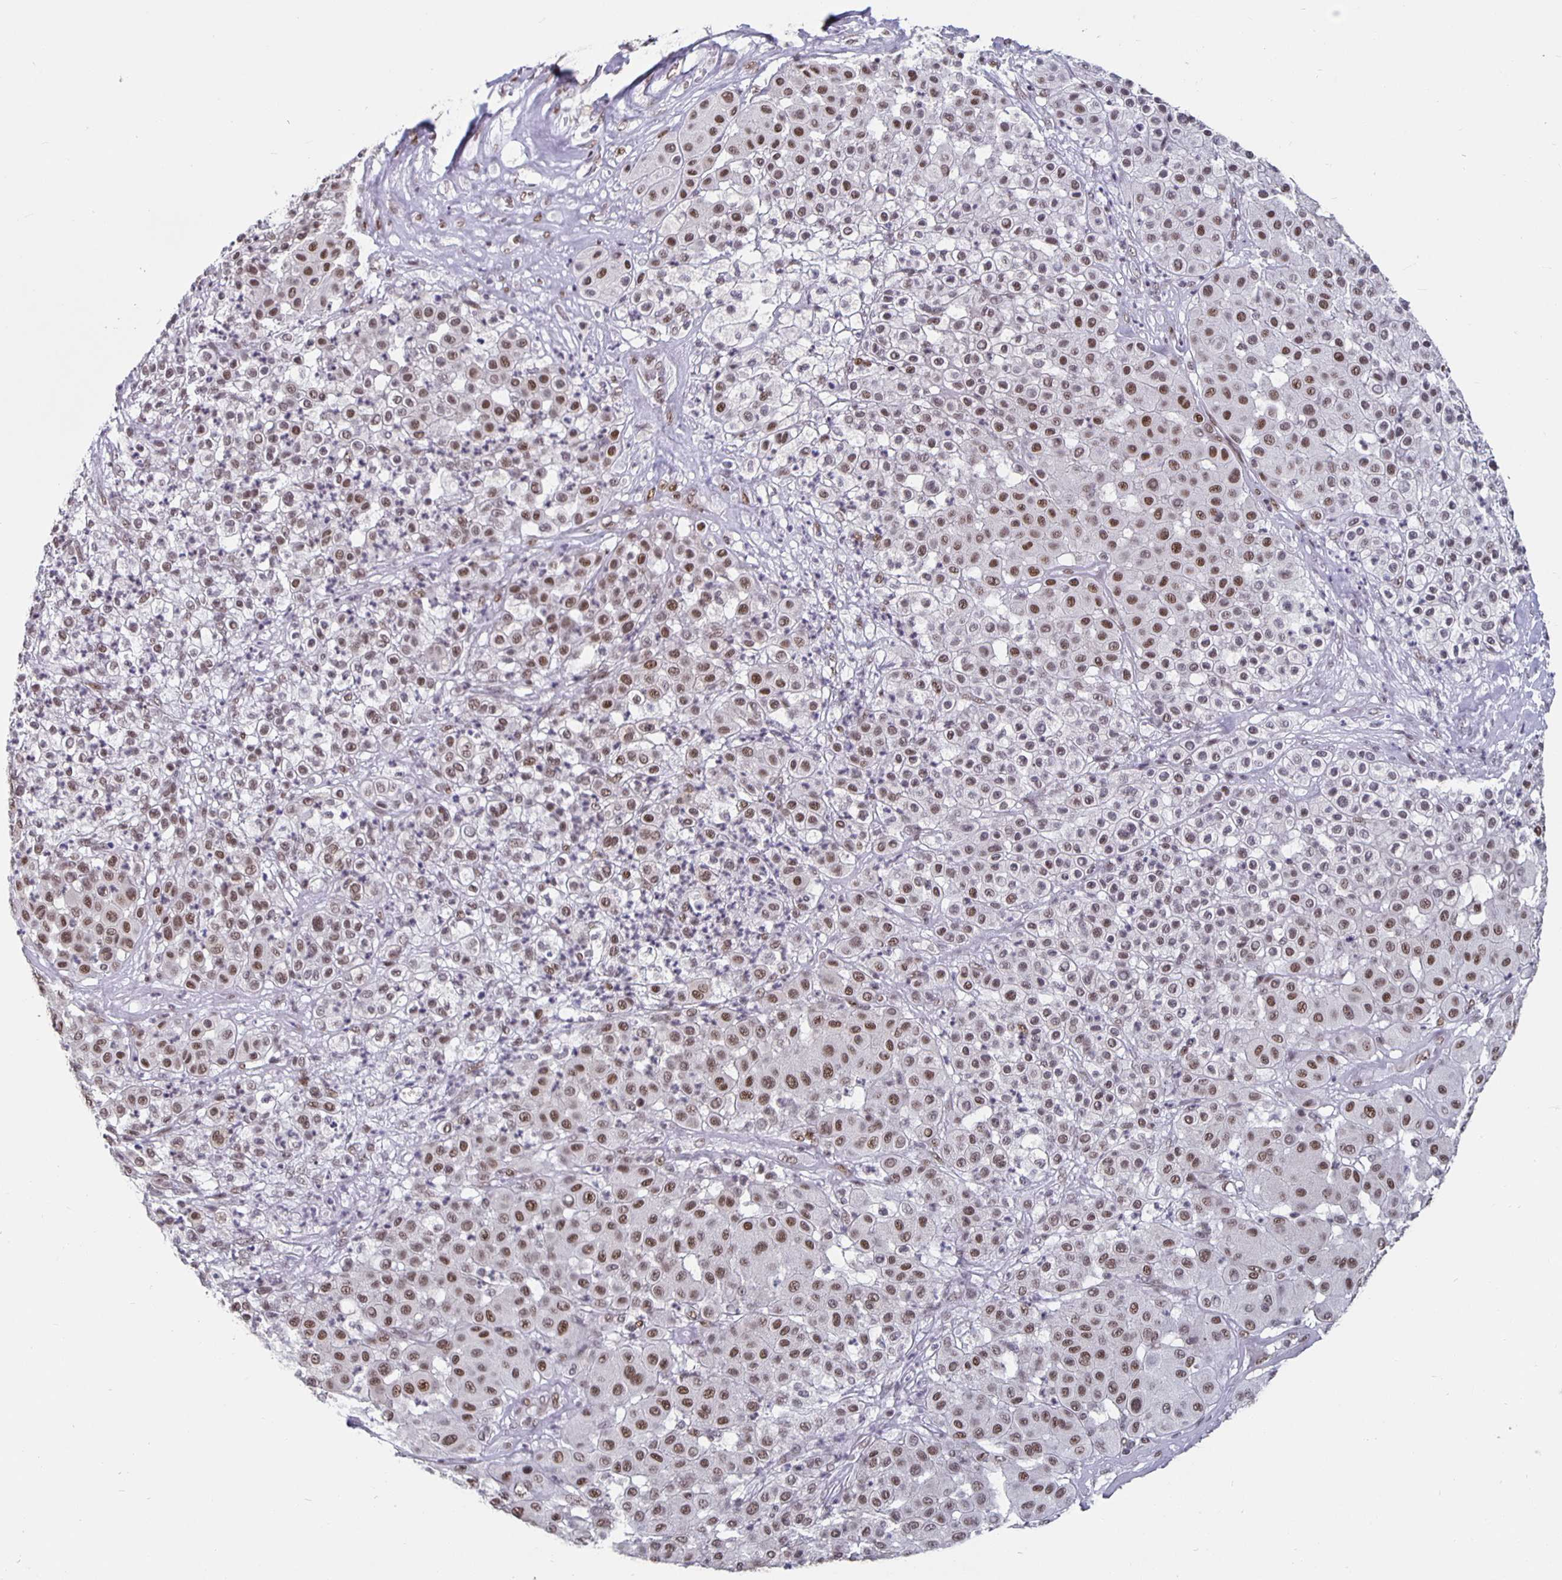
{"staining": {"intensity": "moderate", "quantity": ">75%", "location": "nuclear"}, "tissue": "melanoma", "cell_type": "Tumor cells", "image_type": "cancer", "snomed": [{"axis": "morphology", "description": "Malignant melanoma, Metastatic site"}, {"axis": "topography", "description": "Smooth muscle"}], "caption": "IHC image of human melanoma stained for a protein (brown), which demonstrates medium levels of moderate nuclear expression in about >75% of tumor cells.", "gene": "PBX2", "patient": {"sex": "male", "age": 41}}